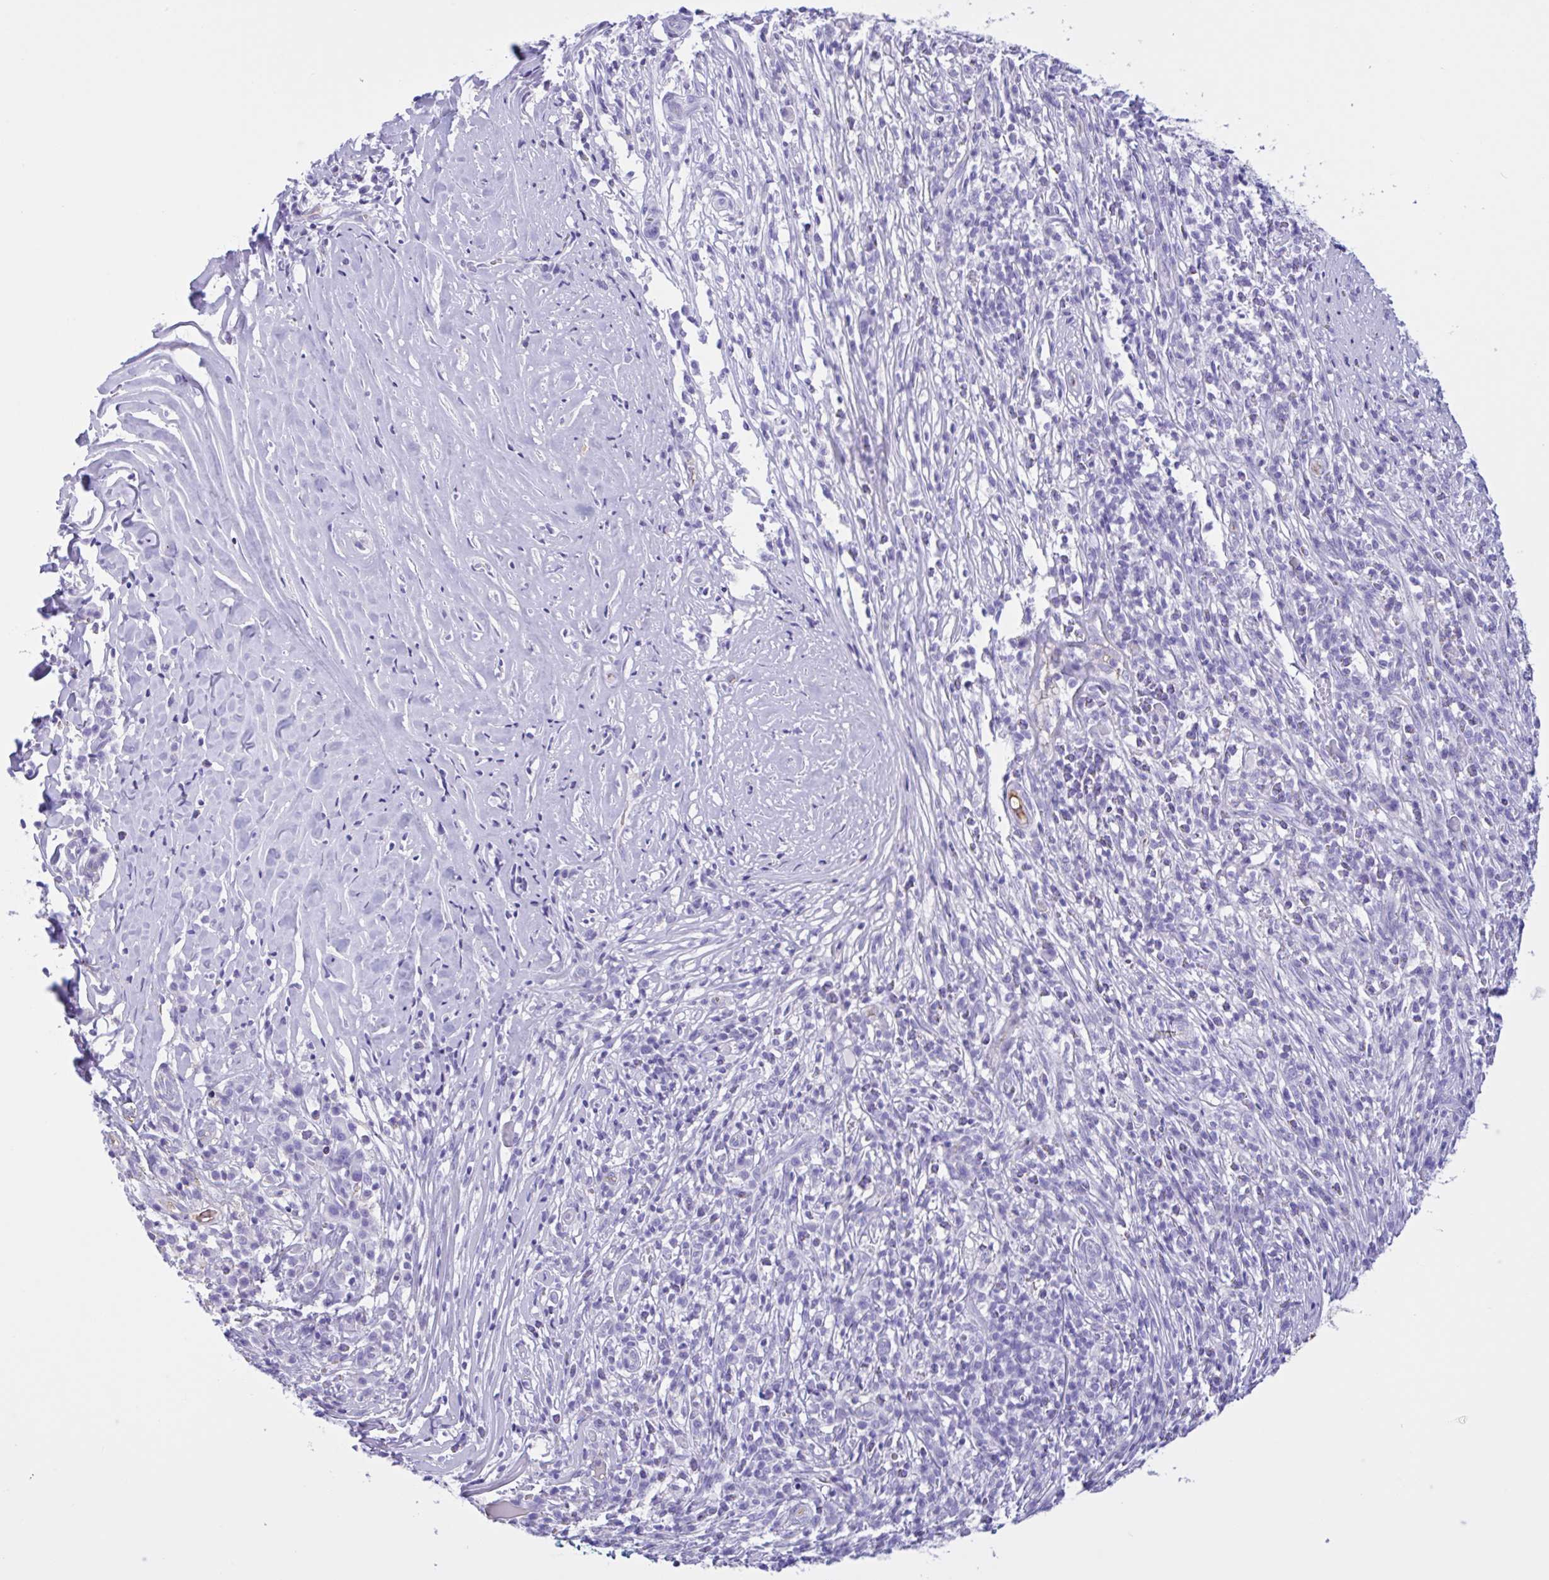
{"staining": {"intensity": "negative", "quantity": "none", "location": "none"}, "tissue": "melanoma", "cell_type": "Tumor cells", "image_type": "cancer", "snomed": [{"axis": "morphology", "description": "Malignant melanoma, NOS"}, {"axis": "topography", "description": "Skin"}], "caption": "Immunohistochemistry micrograph of malignant melanoma stained for a protein (brown), which reveals no expression in tumor cells.", "gene": "LARGE2", "patient": {"sex": "male", "age": 66}}